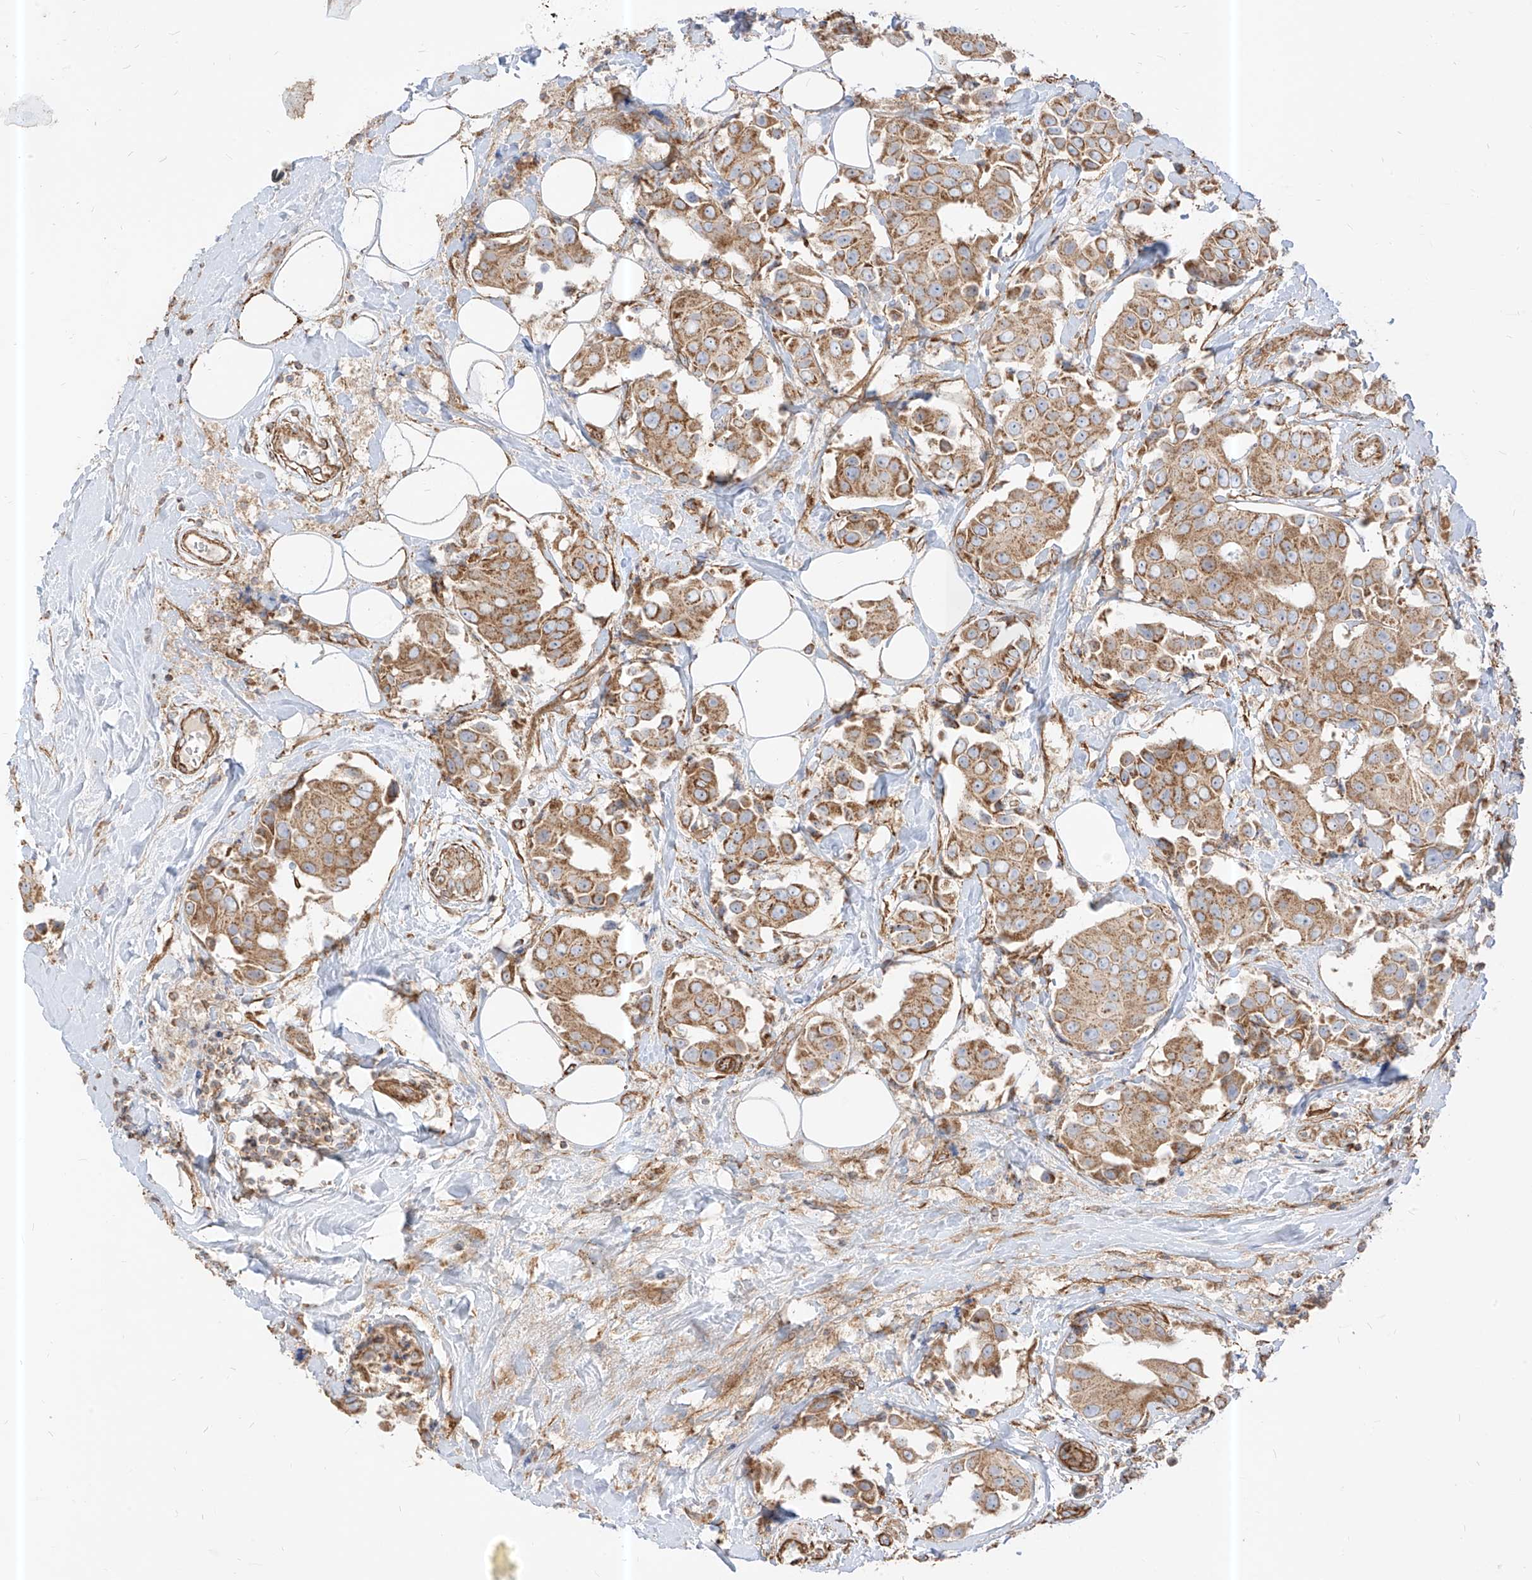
{"staining": {"intensity": "moderate", "quantity": ">75%", "location": "cytoplasmic/membranous"}, "tissue": "breast cancer", "cell_type": "Tumor cells", "image_type": "cancer", "snomed": [{"axis": "morphology", "description": "Normal tissue, NOS"}, {"axis": "morphology", "description": "Duct carcinoma"}, {"axis": "topography", "description": "Breast"}], "caption": "Infiltrating ductal carcinoma (breast) stained with DAB (3,3'-diaminobenzidine) immunohistochemistry (IHC) displays medium levels of moderate cytoplasmic/membranous expression in approximately >75% of tumor cells. Immunohistochemistry stains the protein of interest in brown and the nuclei are stained blue.", "gene": "PLCL1", "patient": {"sex": "female", "age": 39}}